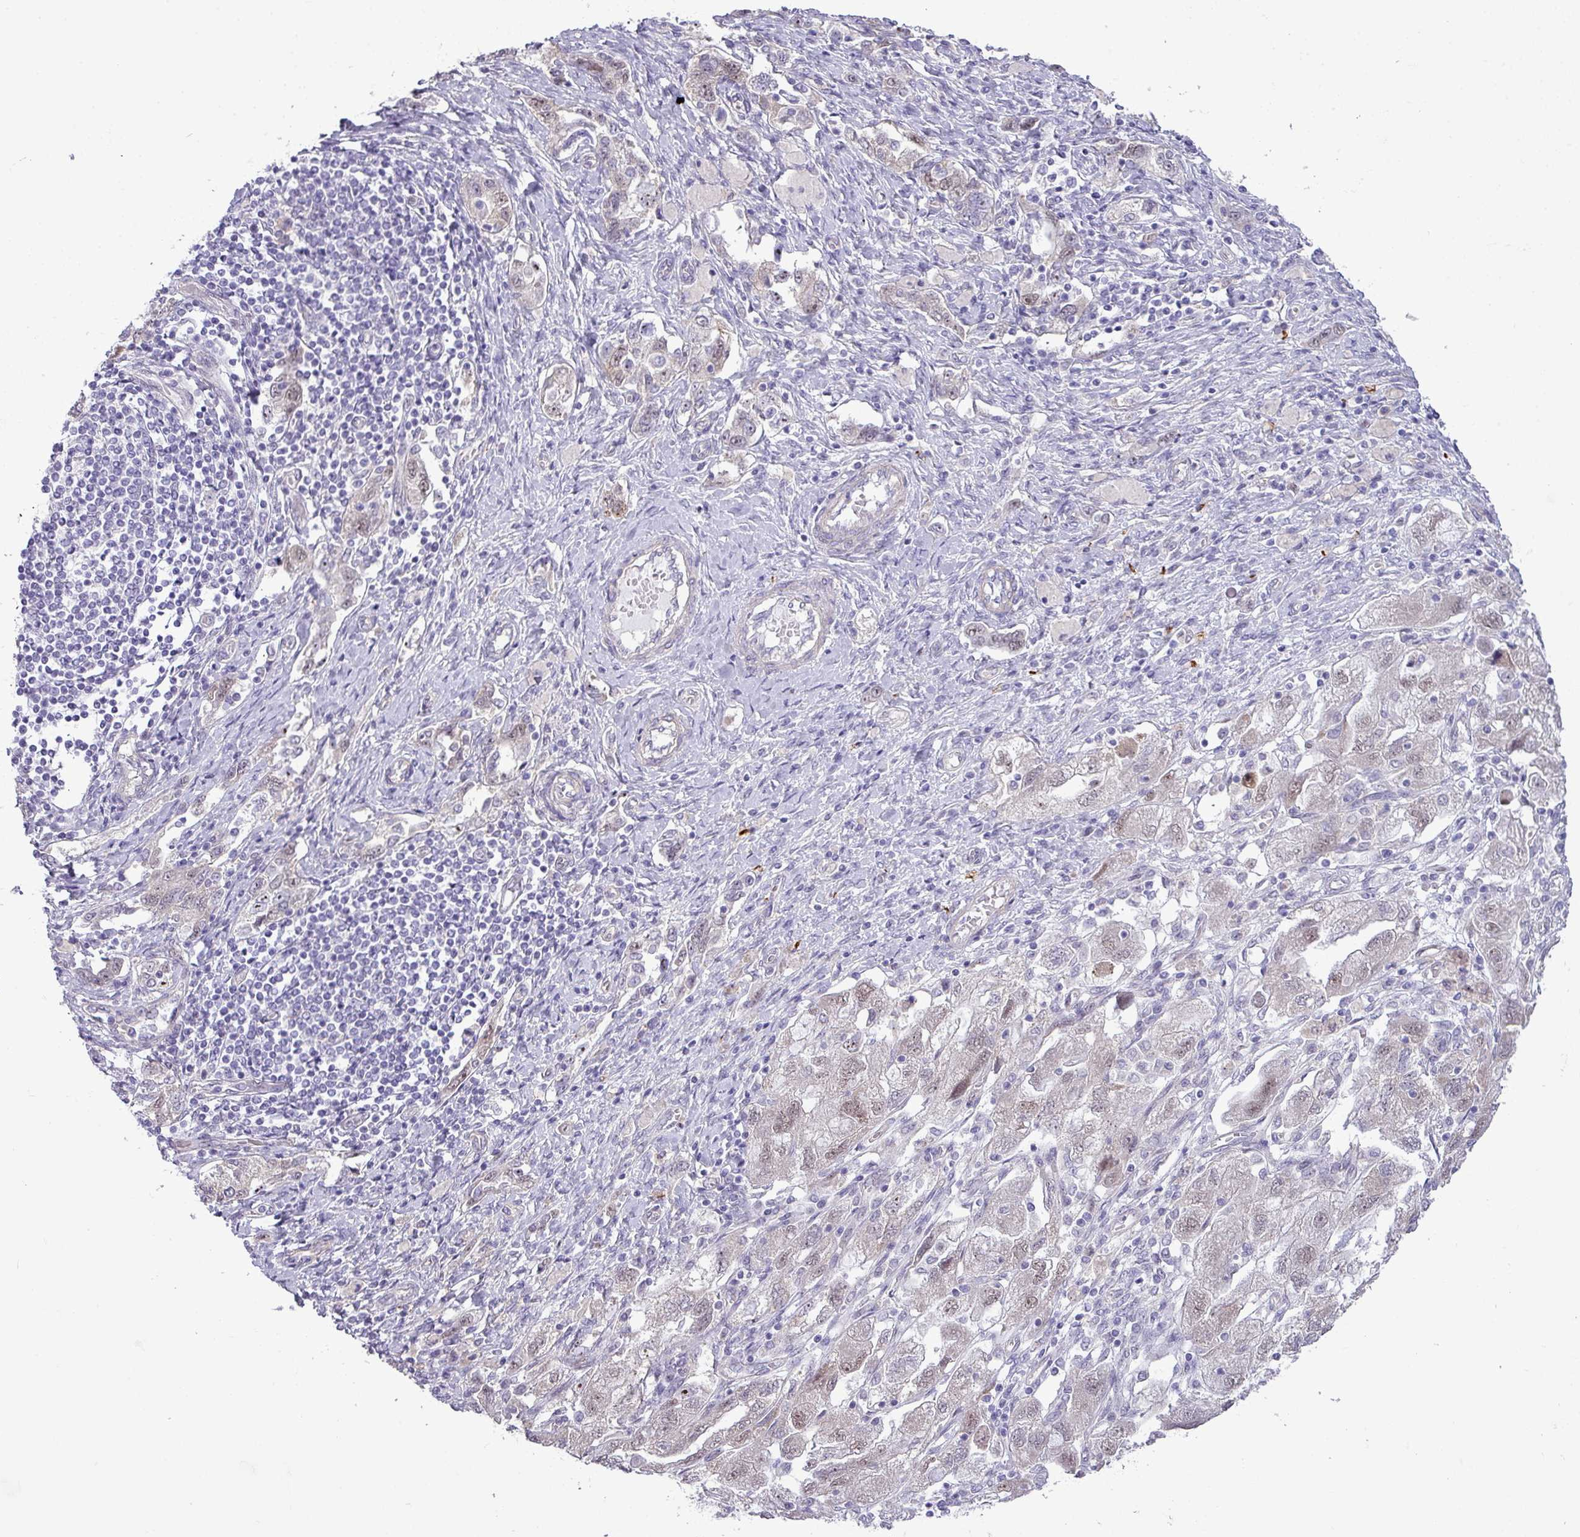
{"staining": {"intensity": "moderate", "quantity": "25%-75%", "location": "nuclear"}, "tissue": "ovarian cancer", "cell_type": "Tumor cells", "image_type": "cancer", "snomed": [{"axis": "morphology", "description": "Carcinoma, NOS"}, {"axis": "morphology", "description": "Cystadenocarcinoma, serous, NOS"}, {"axis": "topography", "description": "Ovary"}], "caption": "Ovarian cancer (serous cystadenocarcinoma) tissue reveals moderate nuclear staining in about 25%-75% of tumor cells Ihc stains the protein of interest in brown and the nuclei are stained blue.", "gene": "MAK16", "patient": {"sex": "female", "age": 69}}